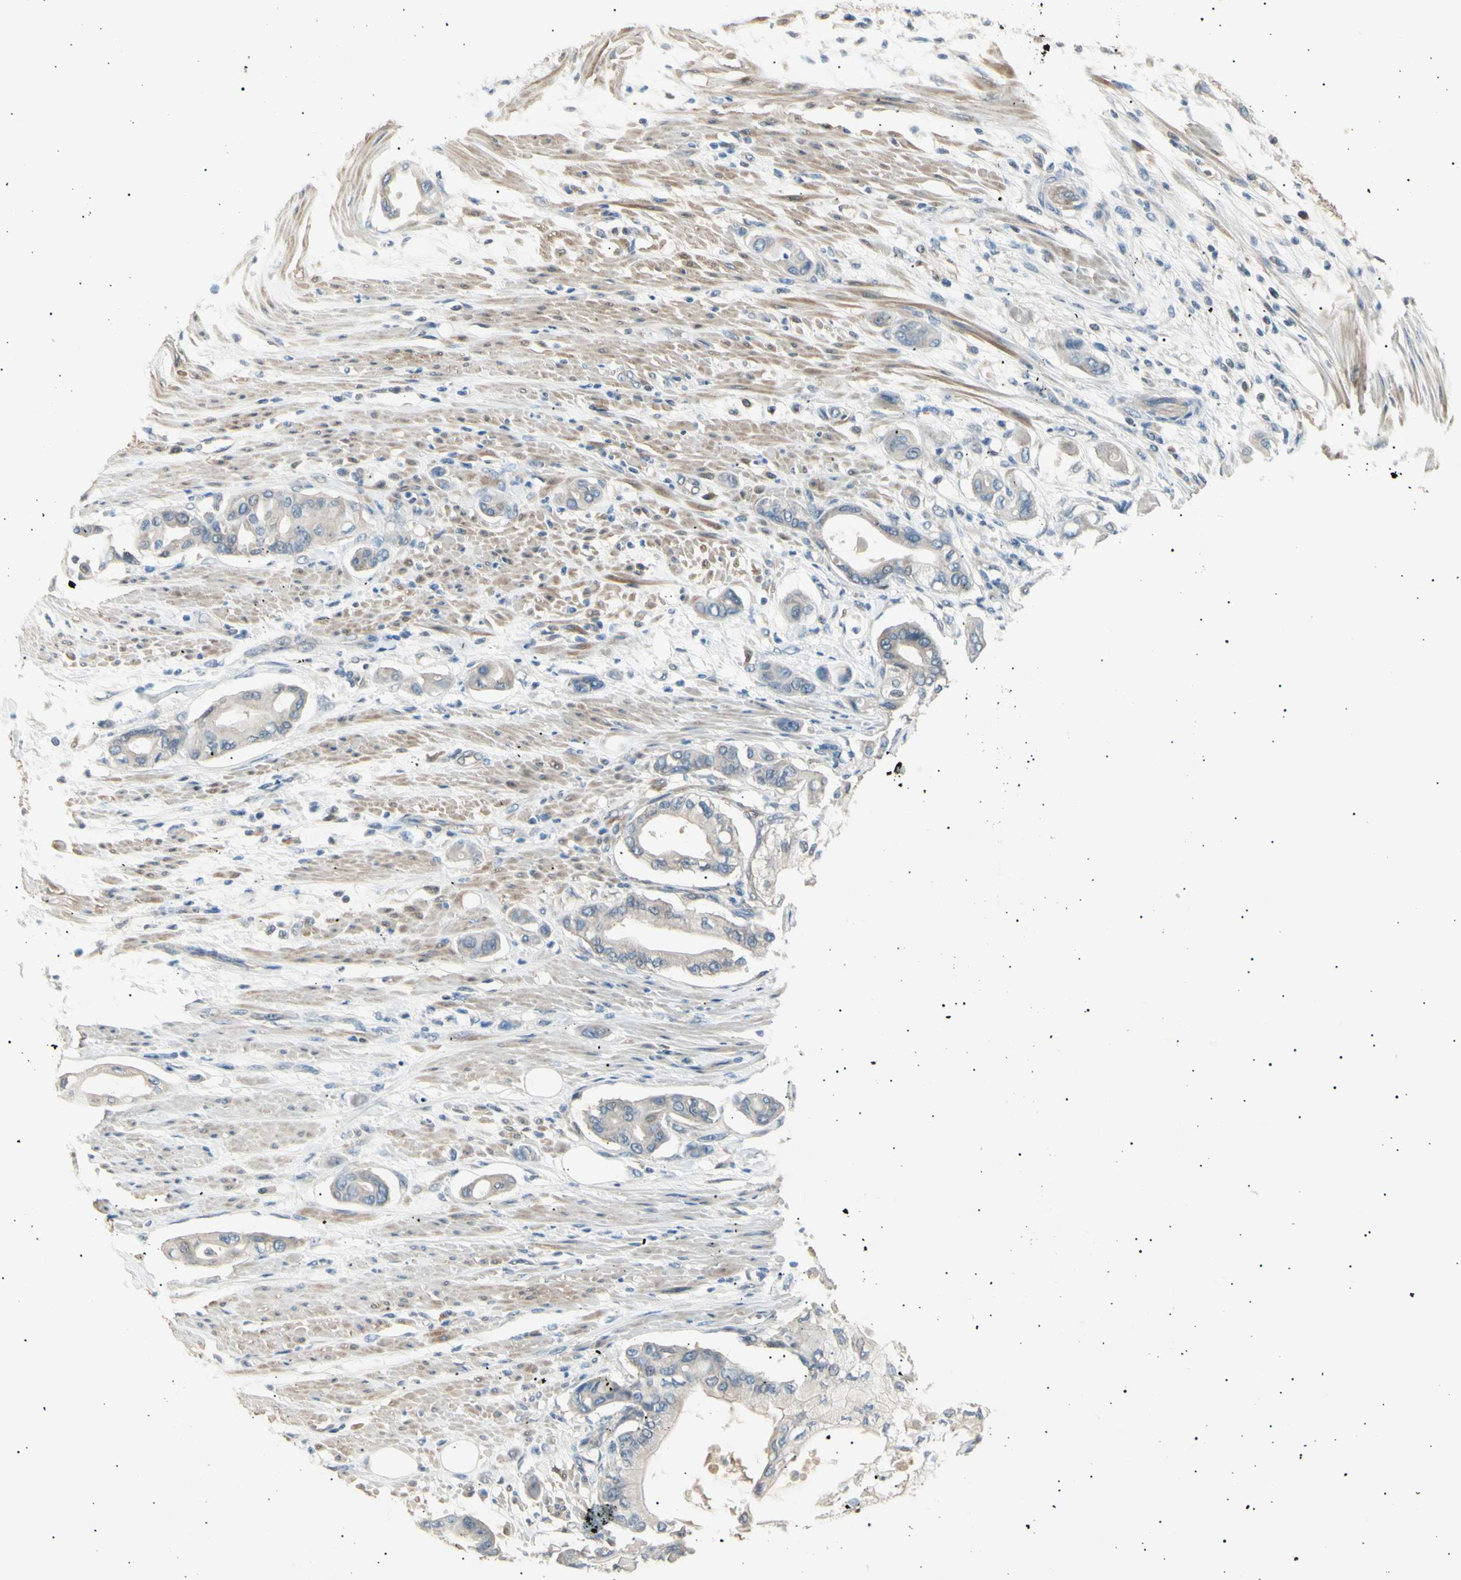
{"staining": {"intensity": "negative", "quantity": "none", "location": "none"}, "tissue": "pancreatic cancer", "cell_type": "Tumor cells", "image_type": "cancer", "snomed": [{"axis": "morphology", "description": "Adenocarcinoma, NOS"}, {"axis": "morphology", "description": "Adenocarcinoma, metastatic, NOS"}, {"axis": "topography", "description": "Lymph node"}, {"axis": "topography", "description": "Pancreas"}, {"axis": "topography", "description": "Duodenum"}], "caption": "There is no significant staining in tumor cells of pancreatic cancer (adenocarcinoma).", "gene": "LHPP", "patient": {"sex": "female", "age": 64}}